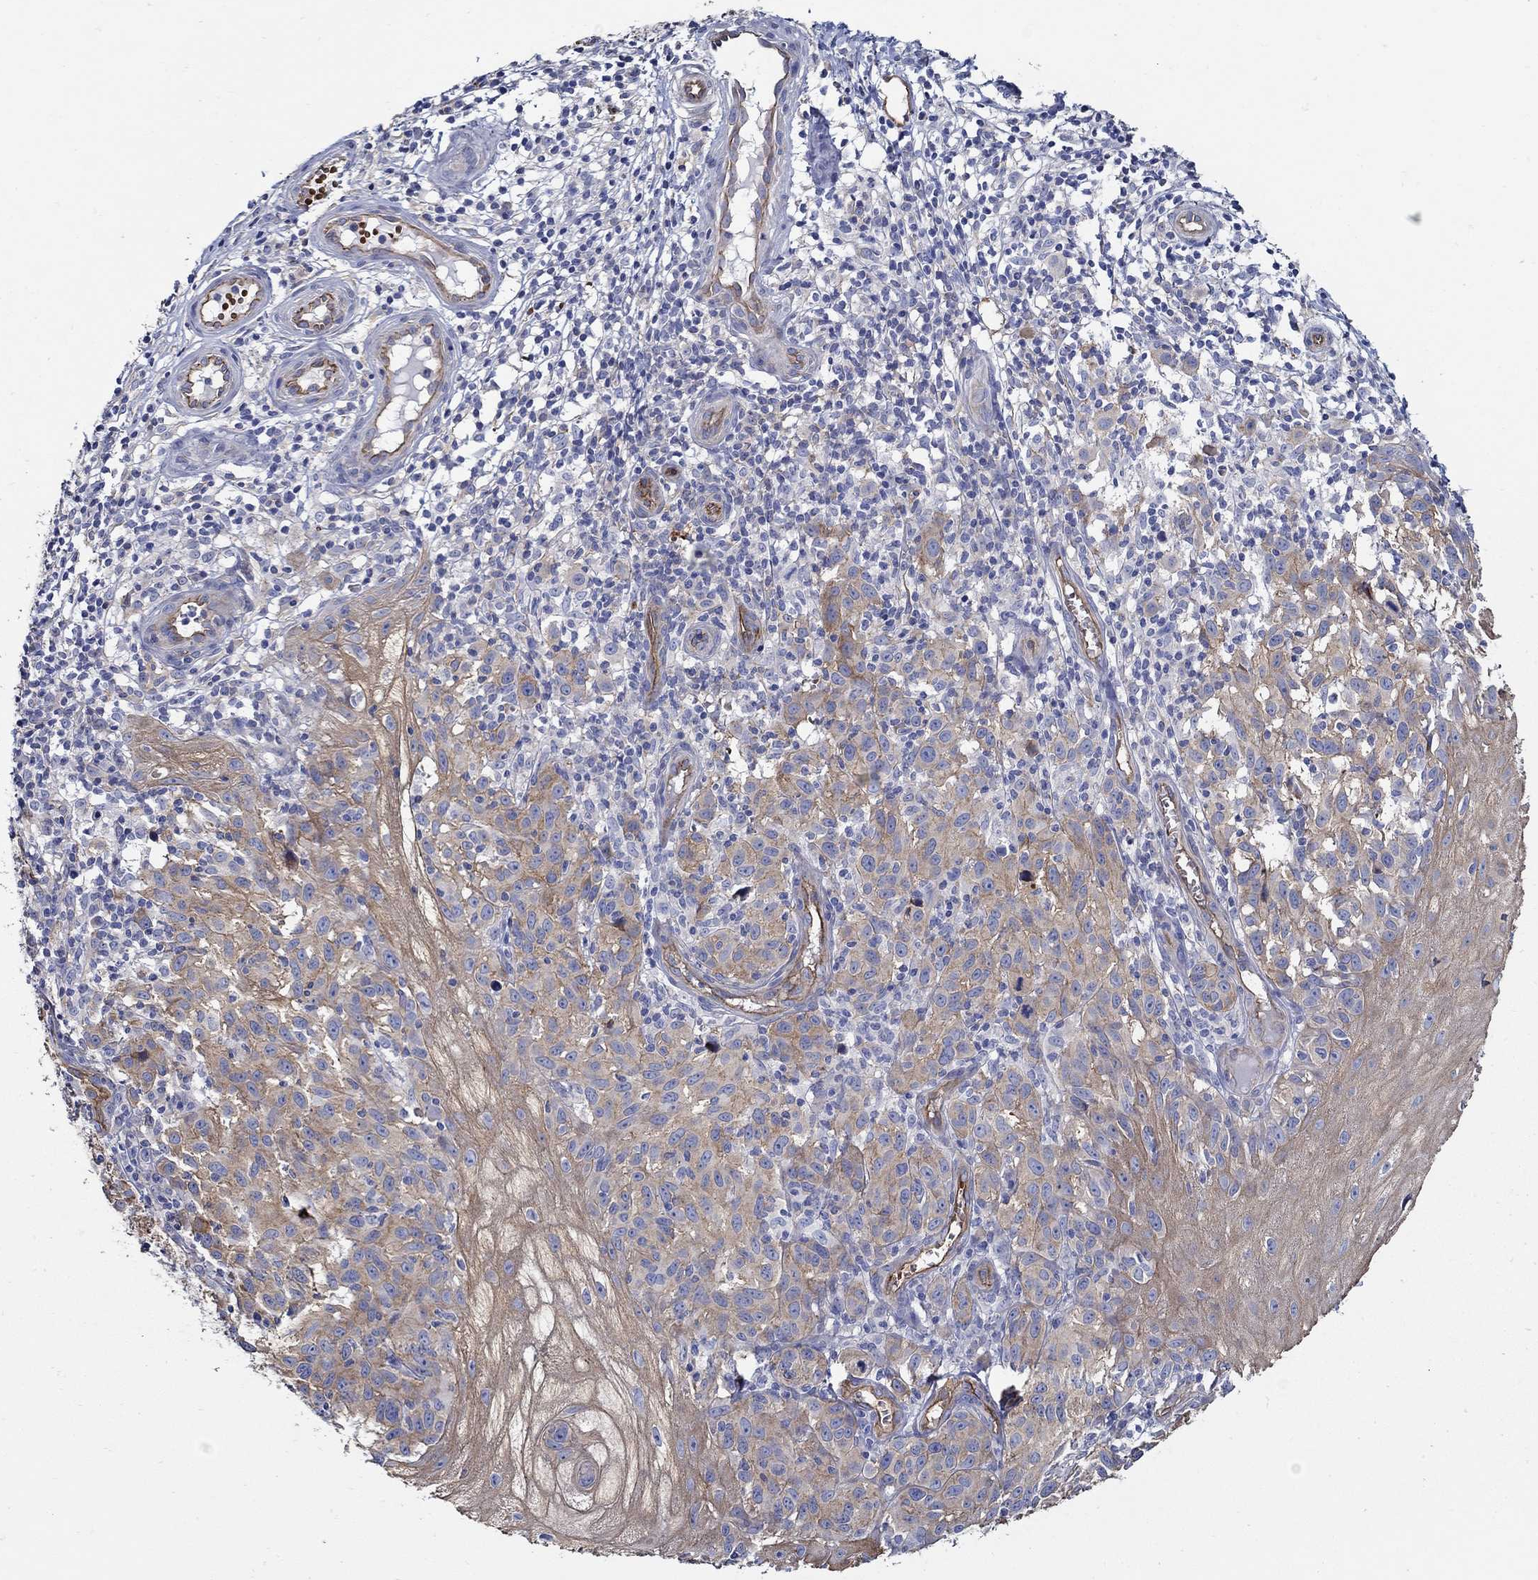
{"staining": {"intensity": "moderate", "quantity": ">75%", "location": "cytoplasmic/membranous"}, "tissue": "melanoma", "cell_type": "Tumor cells", "image_type": "cancer", "snomed": [{"axis": "morphology", "description": "Malignant melanoma, NOS"}, {"axis": "topography", "description": "Skin"}], "caption": "IHC histopathology image of melanoma stained for a protein (brown), which shows medium levels of moderate cytoplasmic/membranous expression in approximately >75% of tumor cells.", "gene": "APBB3", "patient": {"sex": "female", "age": 53}}